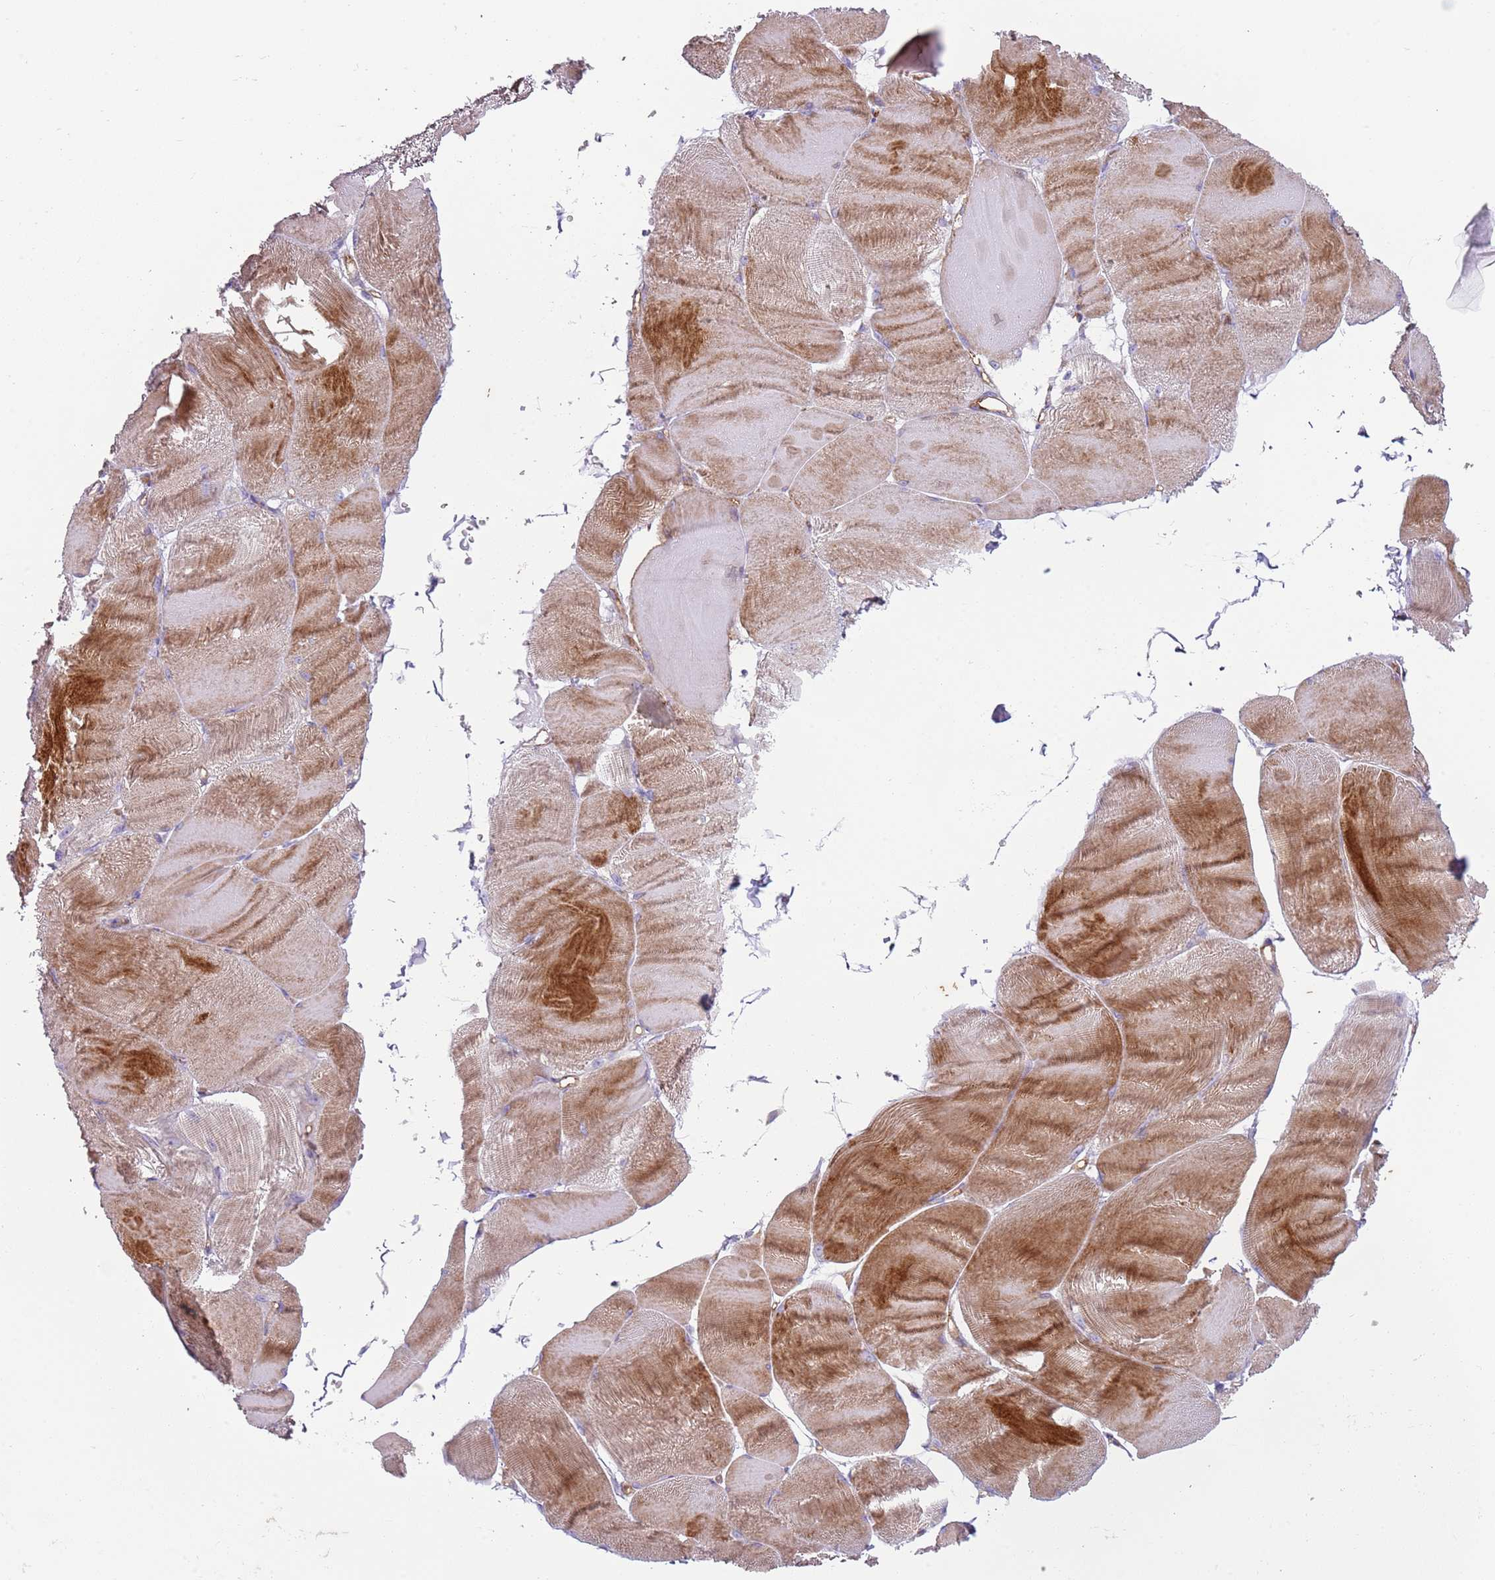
{"staining": {"intensity": "moderate", "quantity": "25%-75%", "location": "cytoplasmic/membranous"}, "tissue": "skeletal muscle", "cell_type": "Myocytes", "image_type": "normal", "snomed": [{"axis": "morphology", "description": "Normal tissue, NOS"}, {"axis": "morphology", "description": "Basal cell carcinoma"}, {"axis": "topography", "description": "Skeletal muscle"}], "caption": "Protein expression analysis of normal human skeletal muscle reveals moderate cytoplasmic/membranous expression in approximately 25%-75% of myocytes. (DAB (3,3'-diaminobenzidine) IHC with brightfield microscopy, high magnification).", "gene": "GNAI1", "patient": {"sex": "female", "age": 64}}